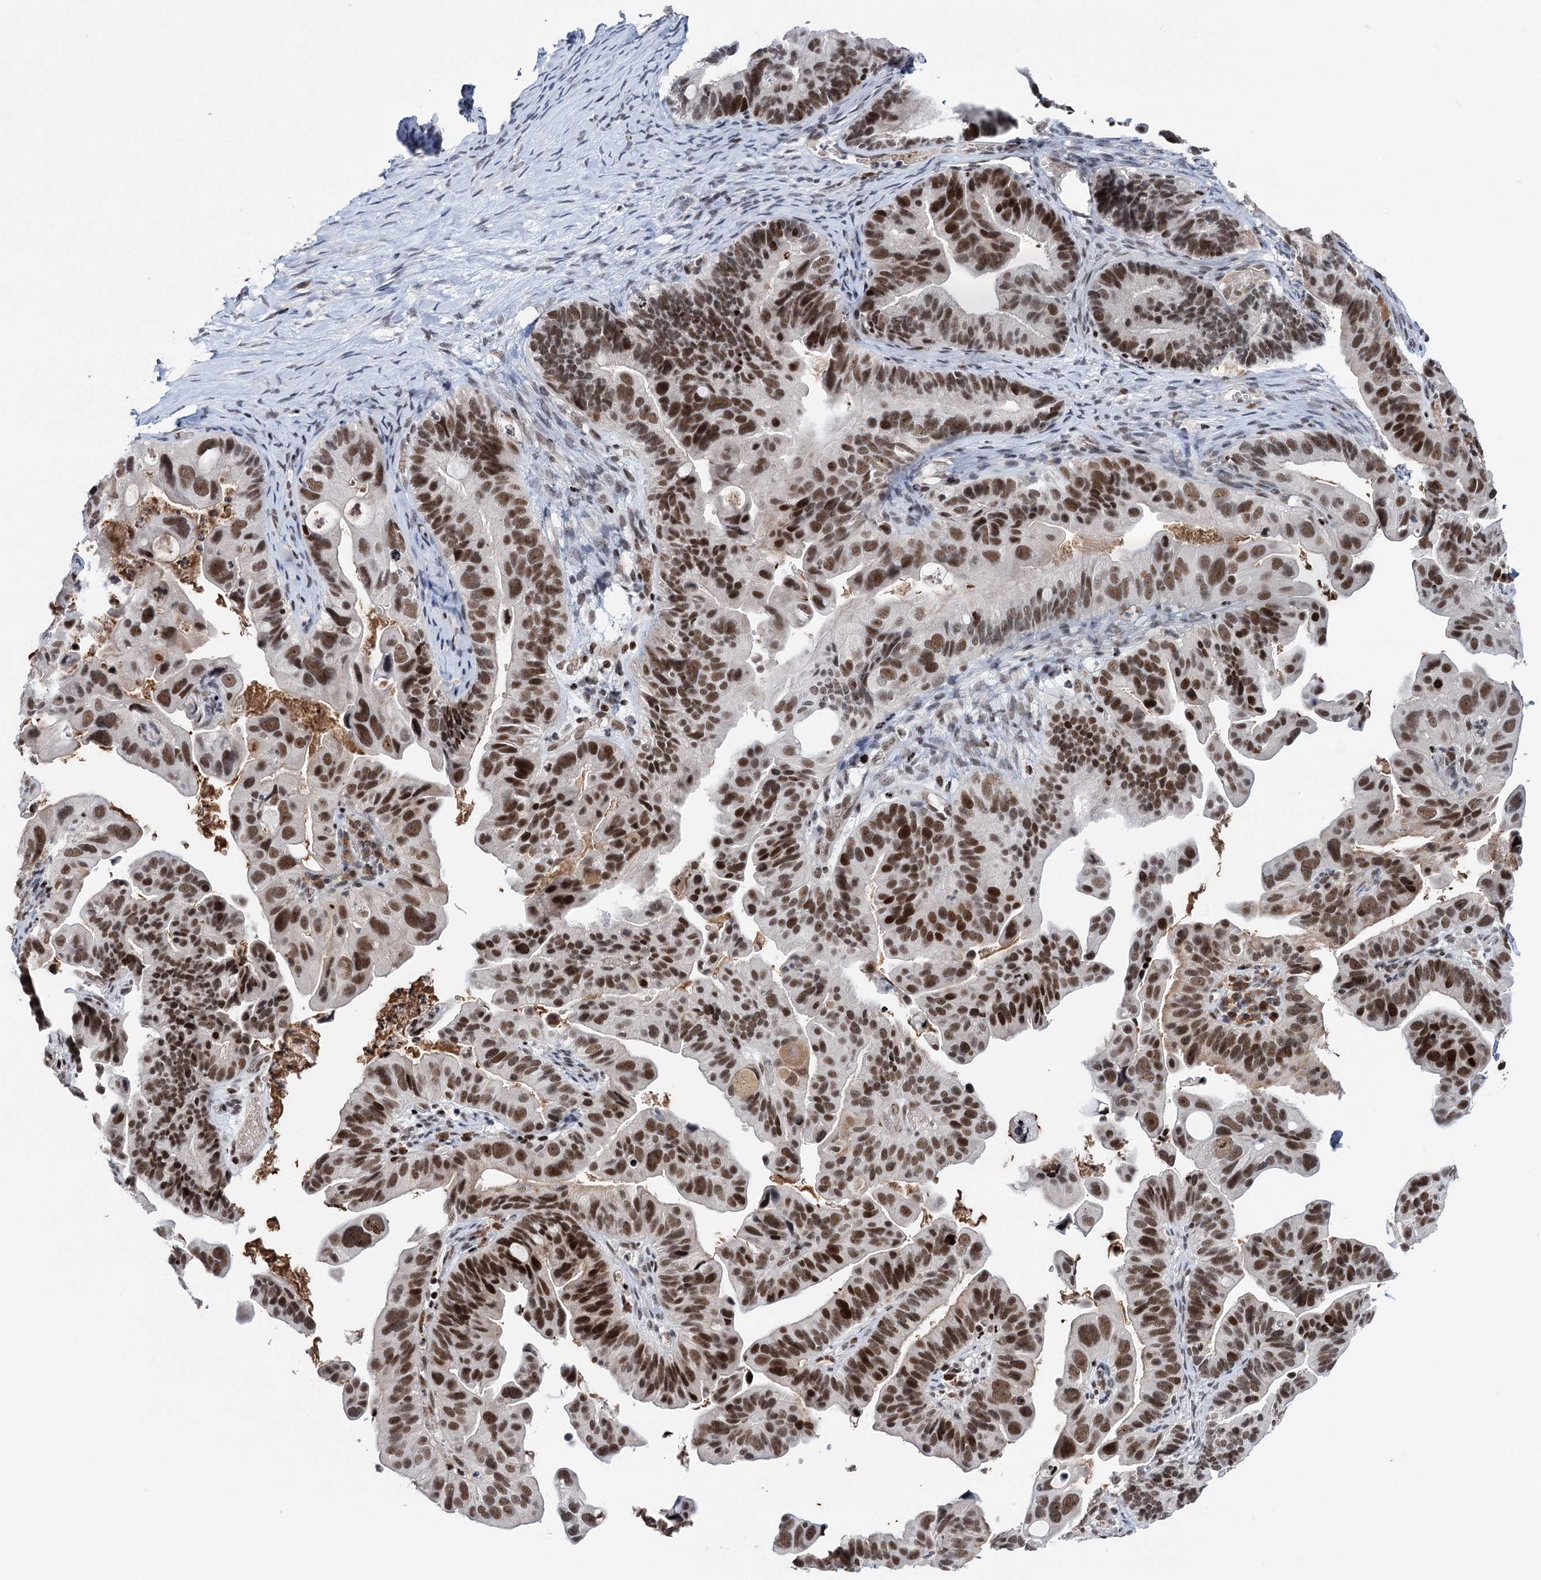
{"staining": {"intensity": "strong", "quantity": ">75%", "location": "nuclear"}, "tissue": "ovarian cancer", "cell_type": "Tumor cells", "image_type": "cancer", "snomed": [{"axis": "morphology", "description": "Cystadenocarcinoma, serous, NOS"}, {"axis": "topography", "description": "Ovary"}], "caption": "Immunohistochemistry photomicrograph of ovarian cancer stained for a protein (brown), which displays high levels of strong nuclear staining in approximately >75% of tumor cells.", "gene": "ZCCHC10", "patient": {"sex": "female", "age": 56}}